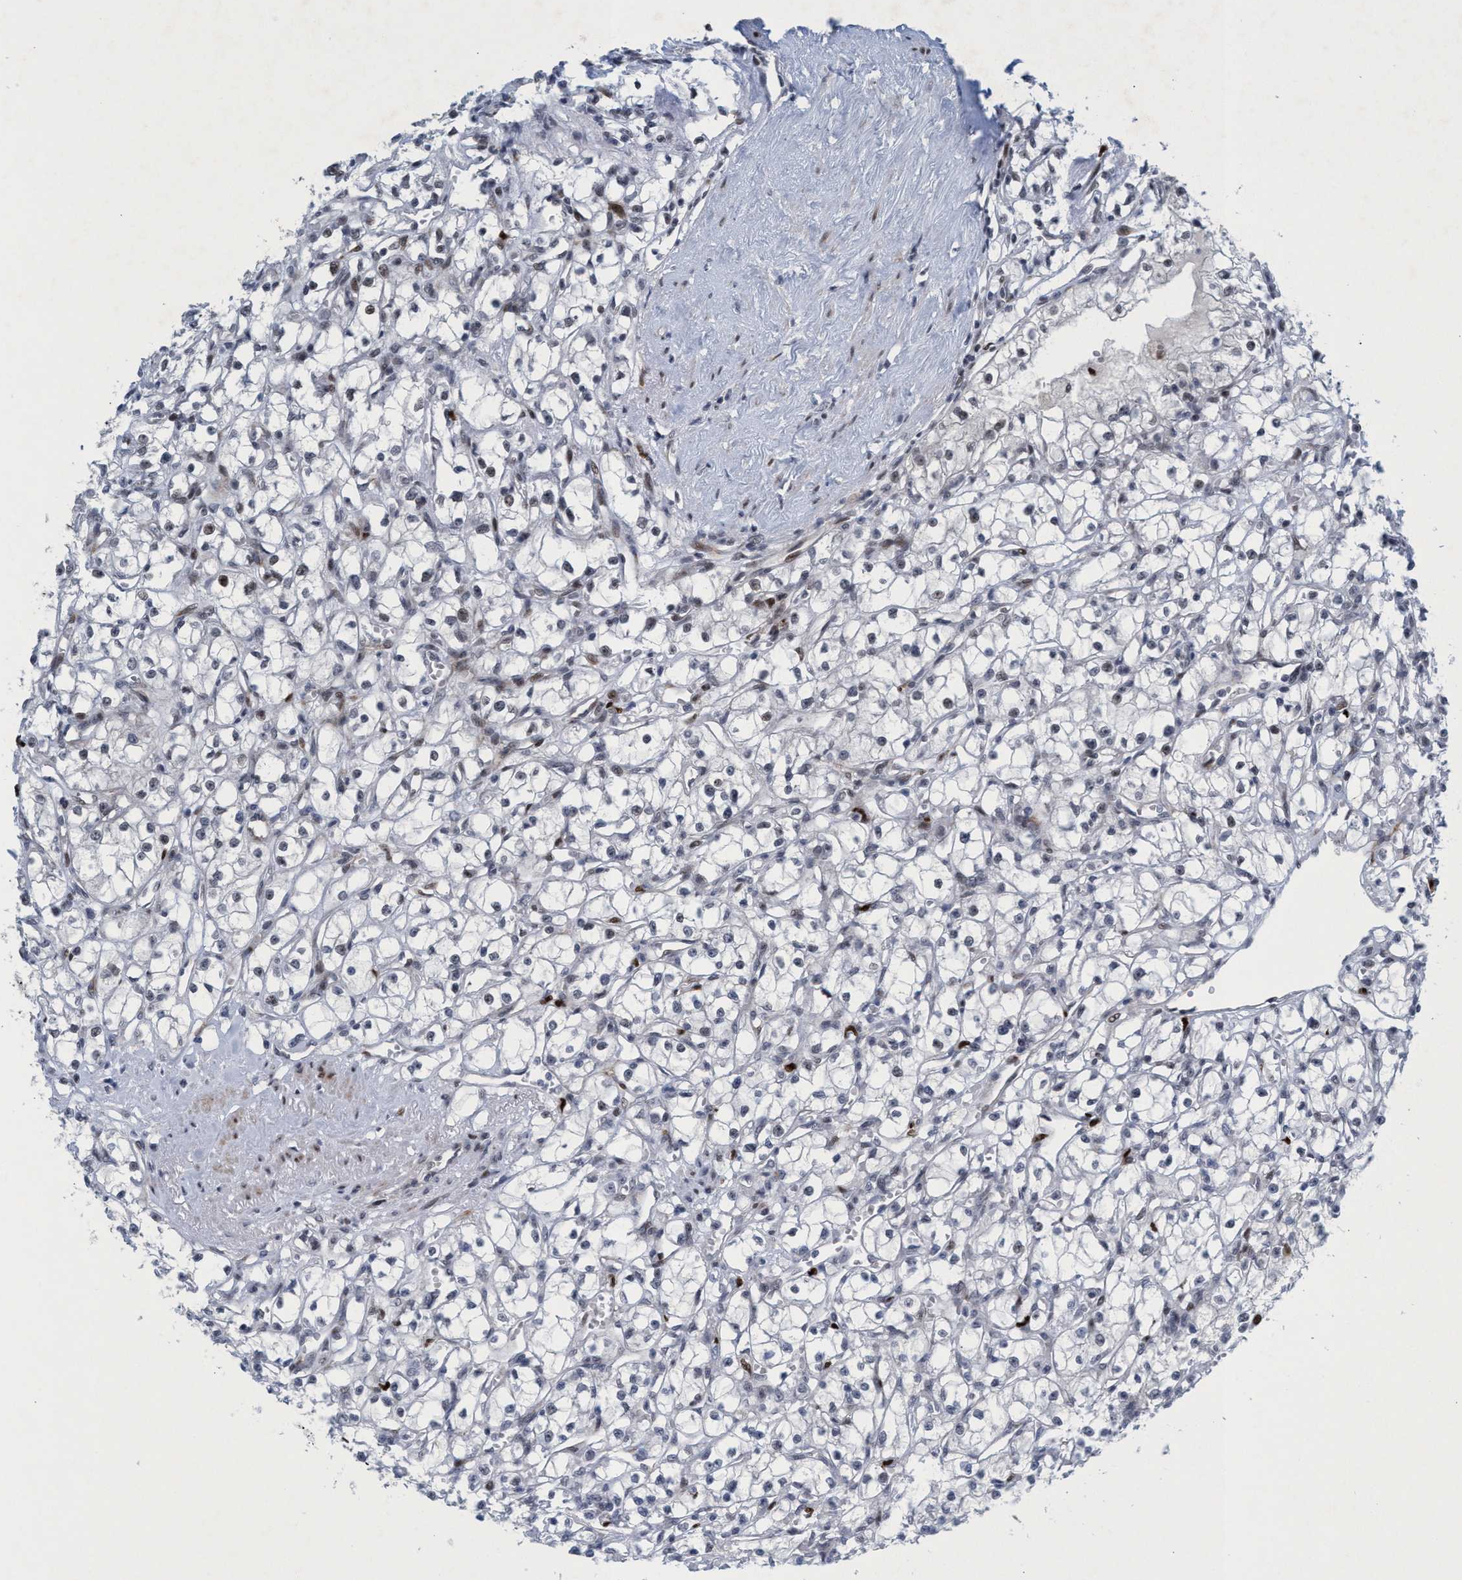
{"staining": {"intensity": "weak", "quantity": "<25%", "location": "nuclear"}, "tissue": "renal cancer", "cell_type": "Tumor cells", "image_type": "cancer", "snomed": [{"axis": "morphology", "description": "Adenocarcinoma, NOS"}, {"axis": "topography", "description": "Kidney"}], "caption": "A histopathology image of human renal adenocarcinoma is negative for staining in tumor cells.", "gene": "CWC27", "patient": {"sex": "male", "age": 56}}